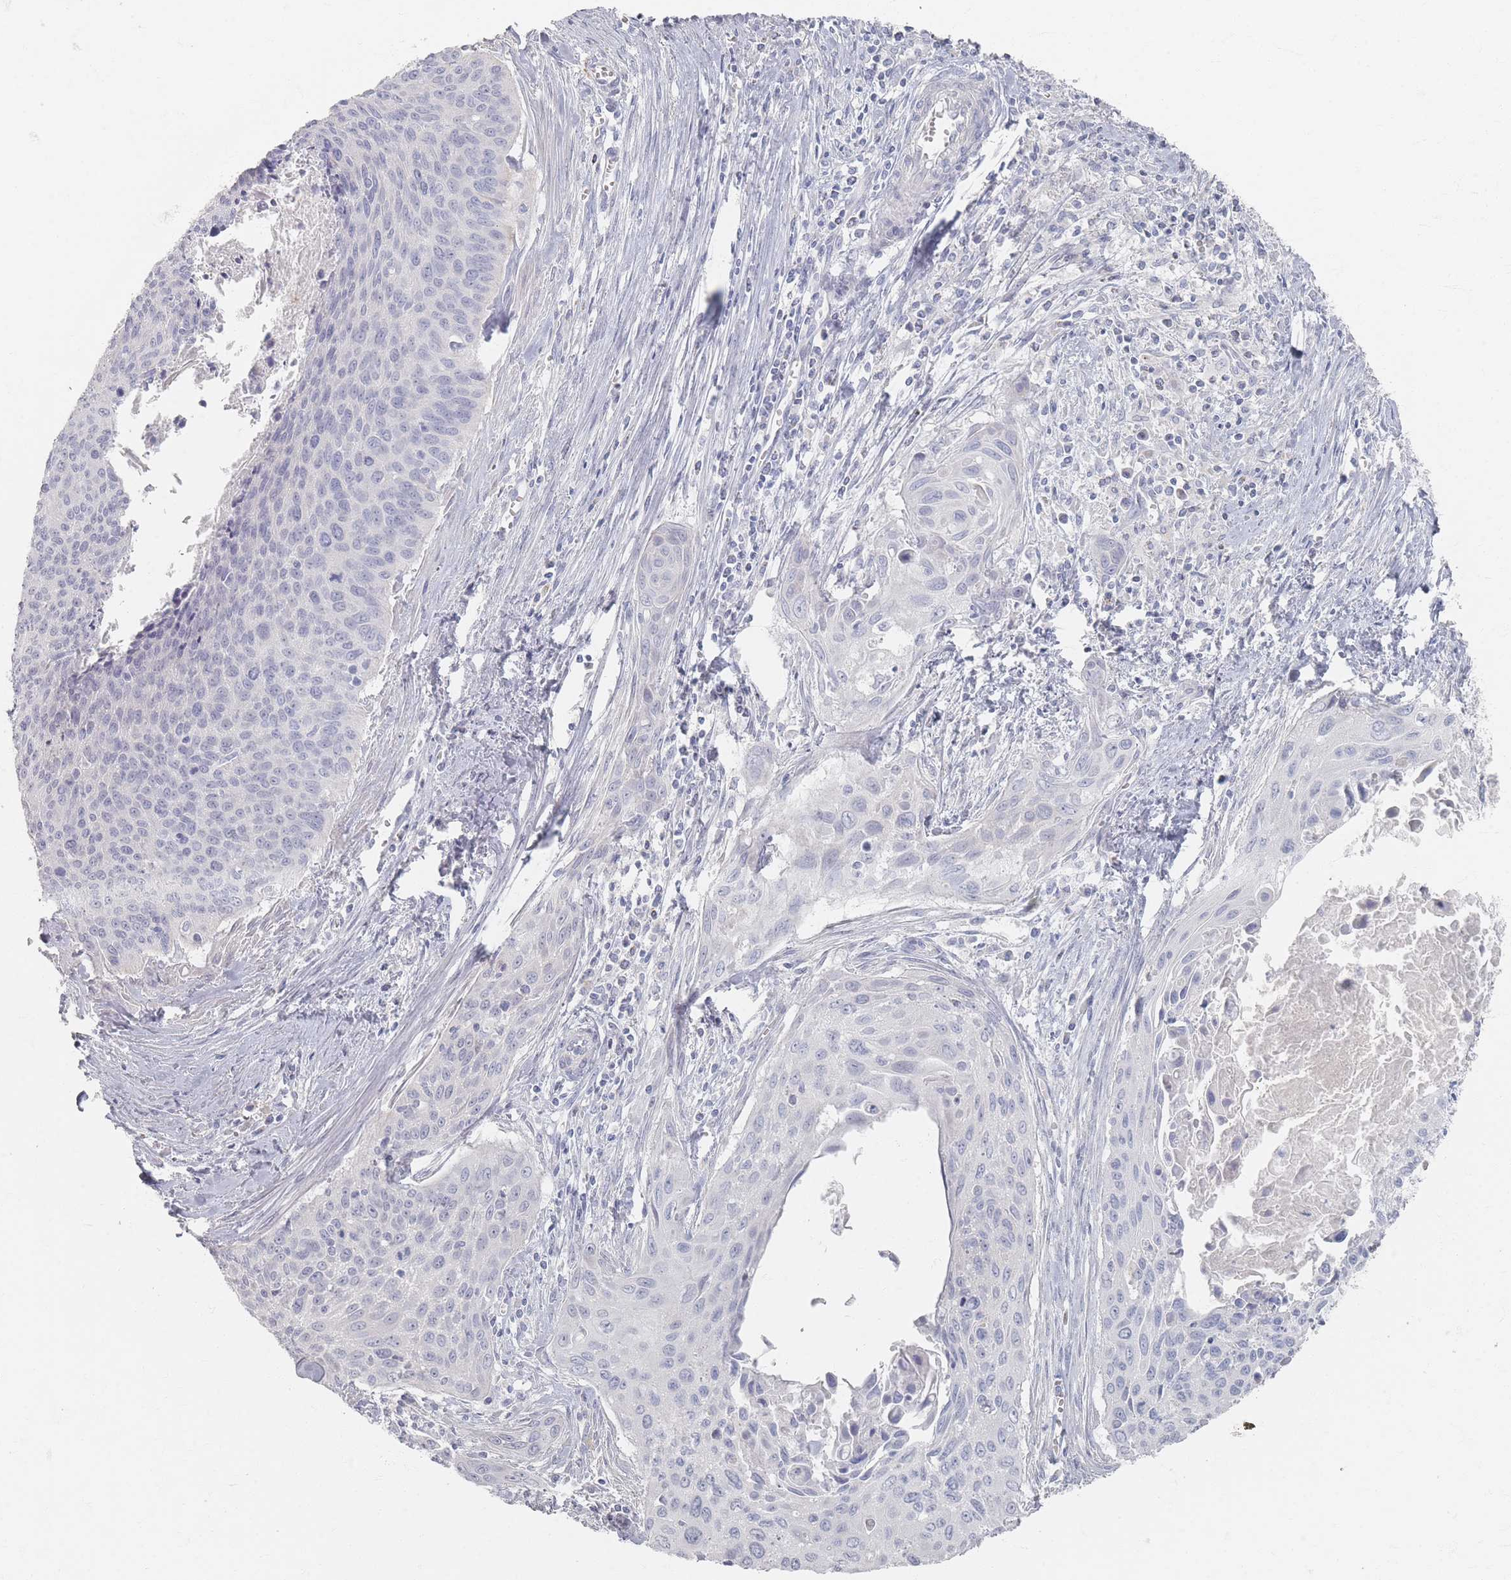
{"staining": {"intensity": "negative", "quantity": "none", "location": "none"}, "tissue": "cervical cancer", "cell_type": "Tumor cells", "image_type": "cancer", "snomed": [{"axis": "morphology", "description": "Squamous cell carcinoma, NOS"}, {"axis": "topography", "description": "Cervix"}], "caption": "IHC photomicrograph of human cervical cancer stained for a protein (brown), which shows no positivity in tumor cells.", "gene": "SLC2A11", "patient": {"sex": "female", "age": 55}}